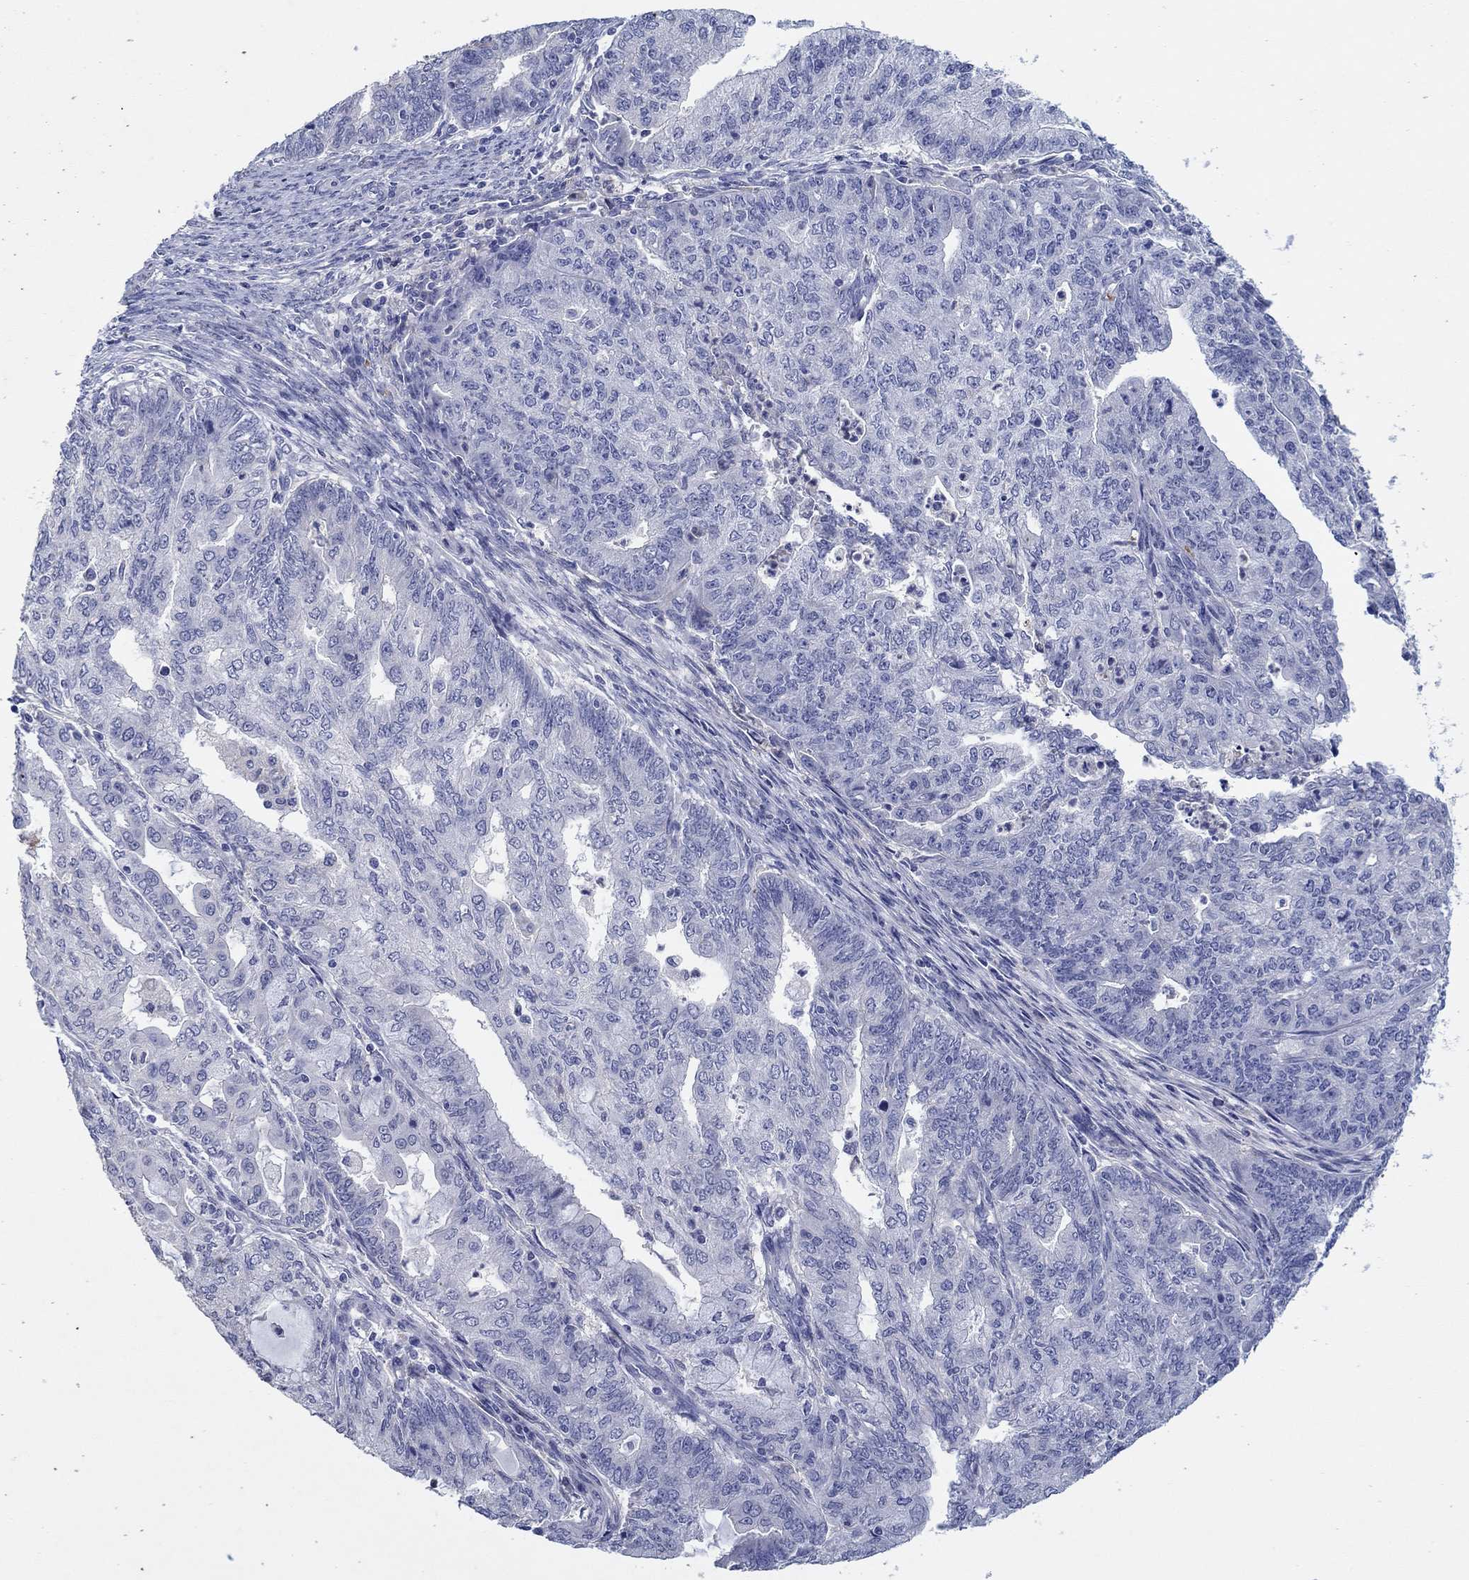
{"staining": {"intensity": "negative", "quantity": "none", "location": "none"}, "tissue": "endometrial cancer", "cell_type": "Tumor cells", "image_type": "cancer", "snomed": [{"axis": "morphology", "description": "Adenocarcinoma, NOS"}, {"axis": "topography", "description": "Endometrium"}], "caption": "Tumor cells are negative for protein expression in human endometrial adenocarcinoma.", "gene": "HDC", "patient": {"sex": "female", "age": 82}}